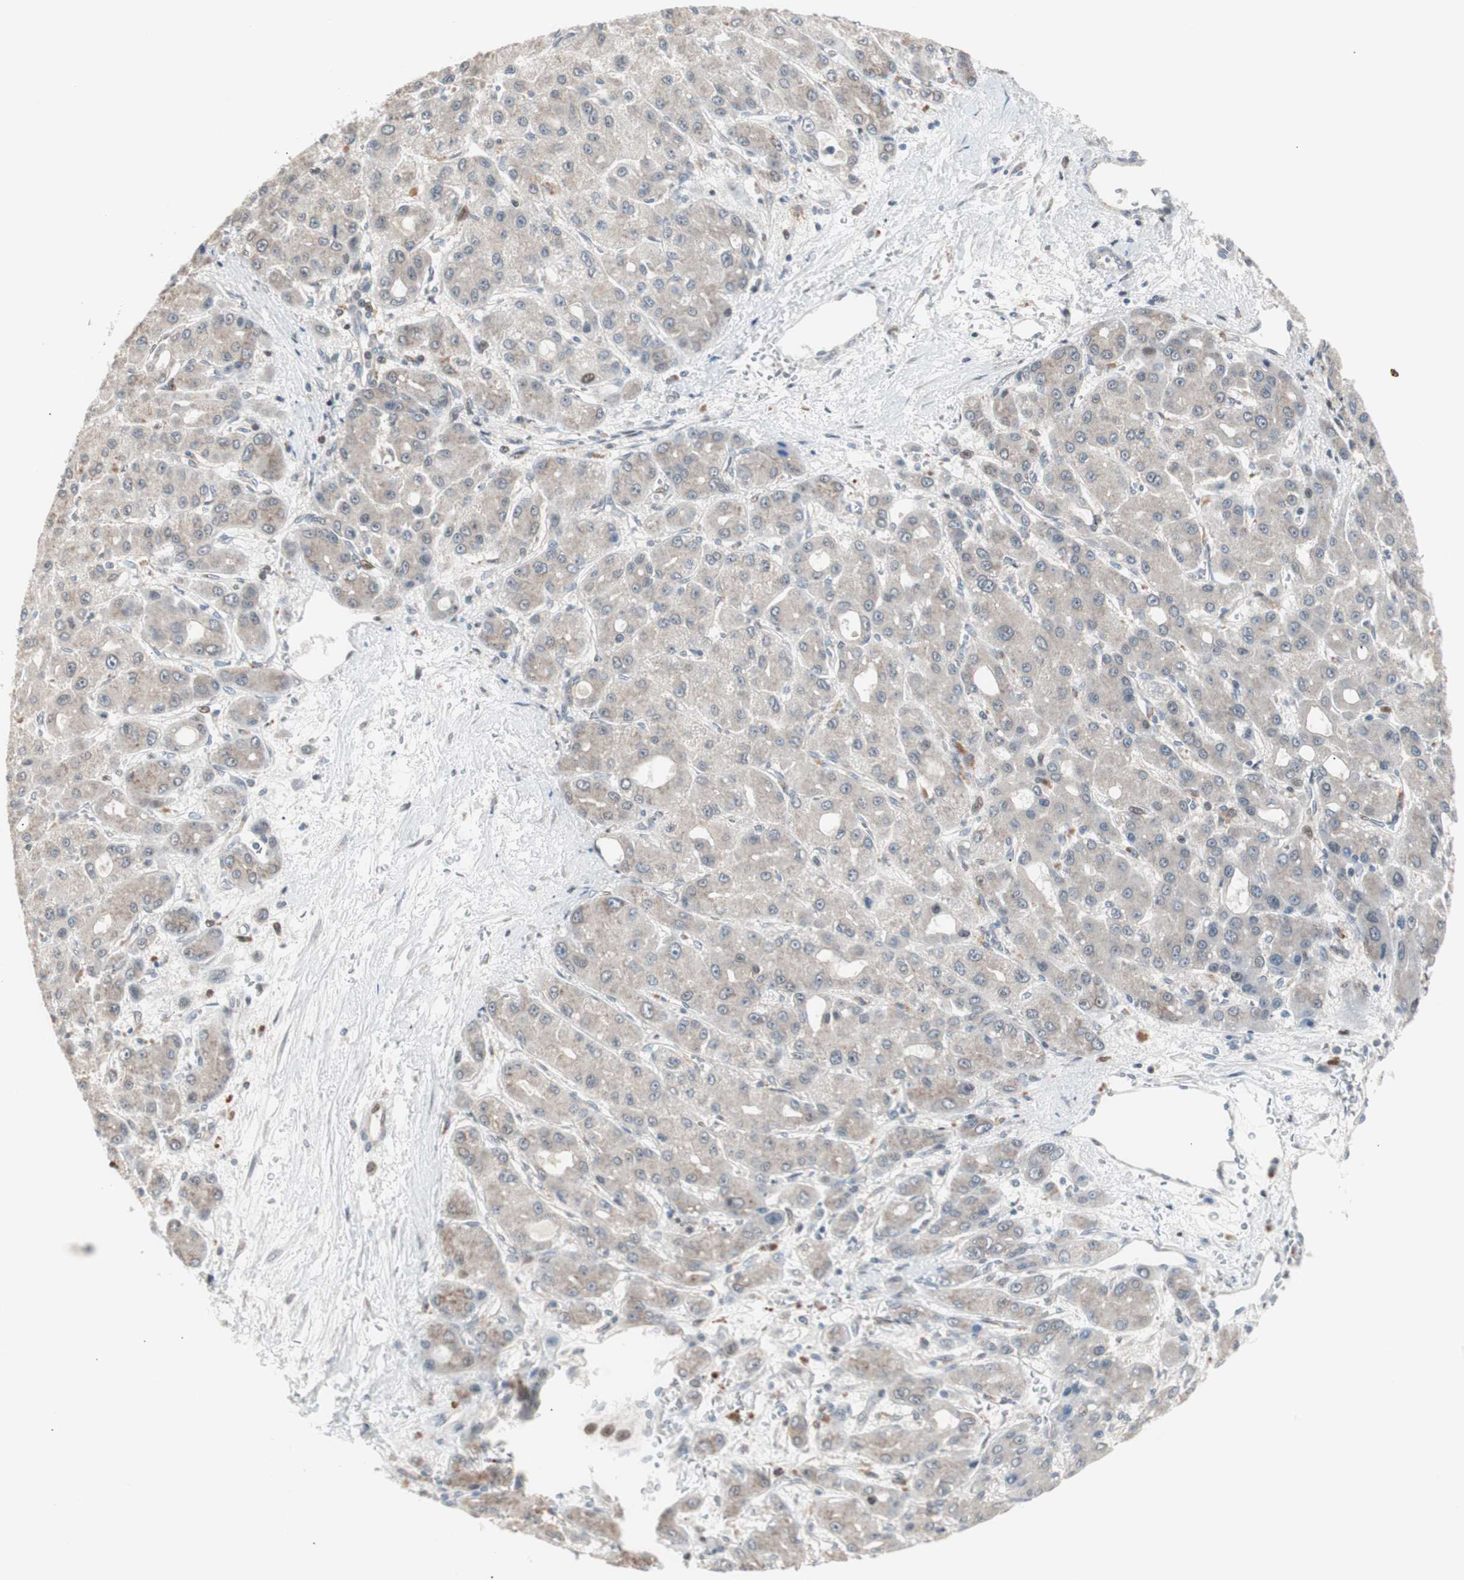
{"staining": {"intensity": "negative", "quantity": "none", "location": "none"}, "tissue": "liver cancer", "cell_type": "Tumor cells", "image_type": "cancer", "snomed": [{"axis": "morphology", "description": "Carcinoma, Hepatocellular, NOS"}, {"axis": "topography", "description": "Liver"}], "caption": "Tumor cells are negative for protein expression in human hepatocellular carcinoma (liver).", "gene": "POLH", "patient": {"sex": "male", "age": 55}}